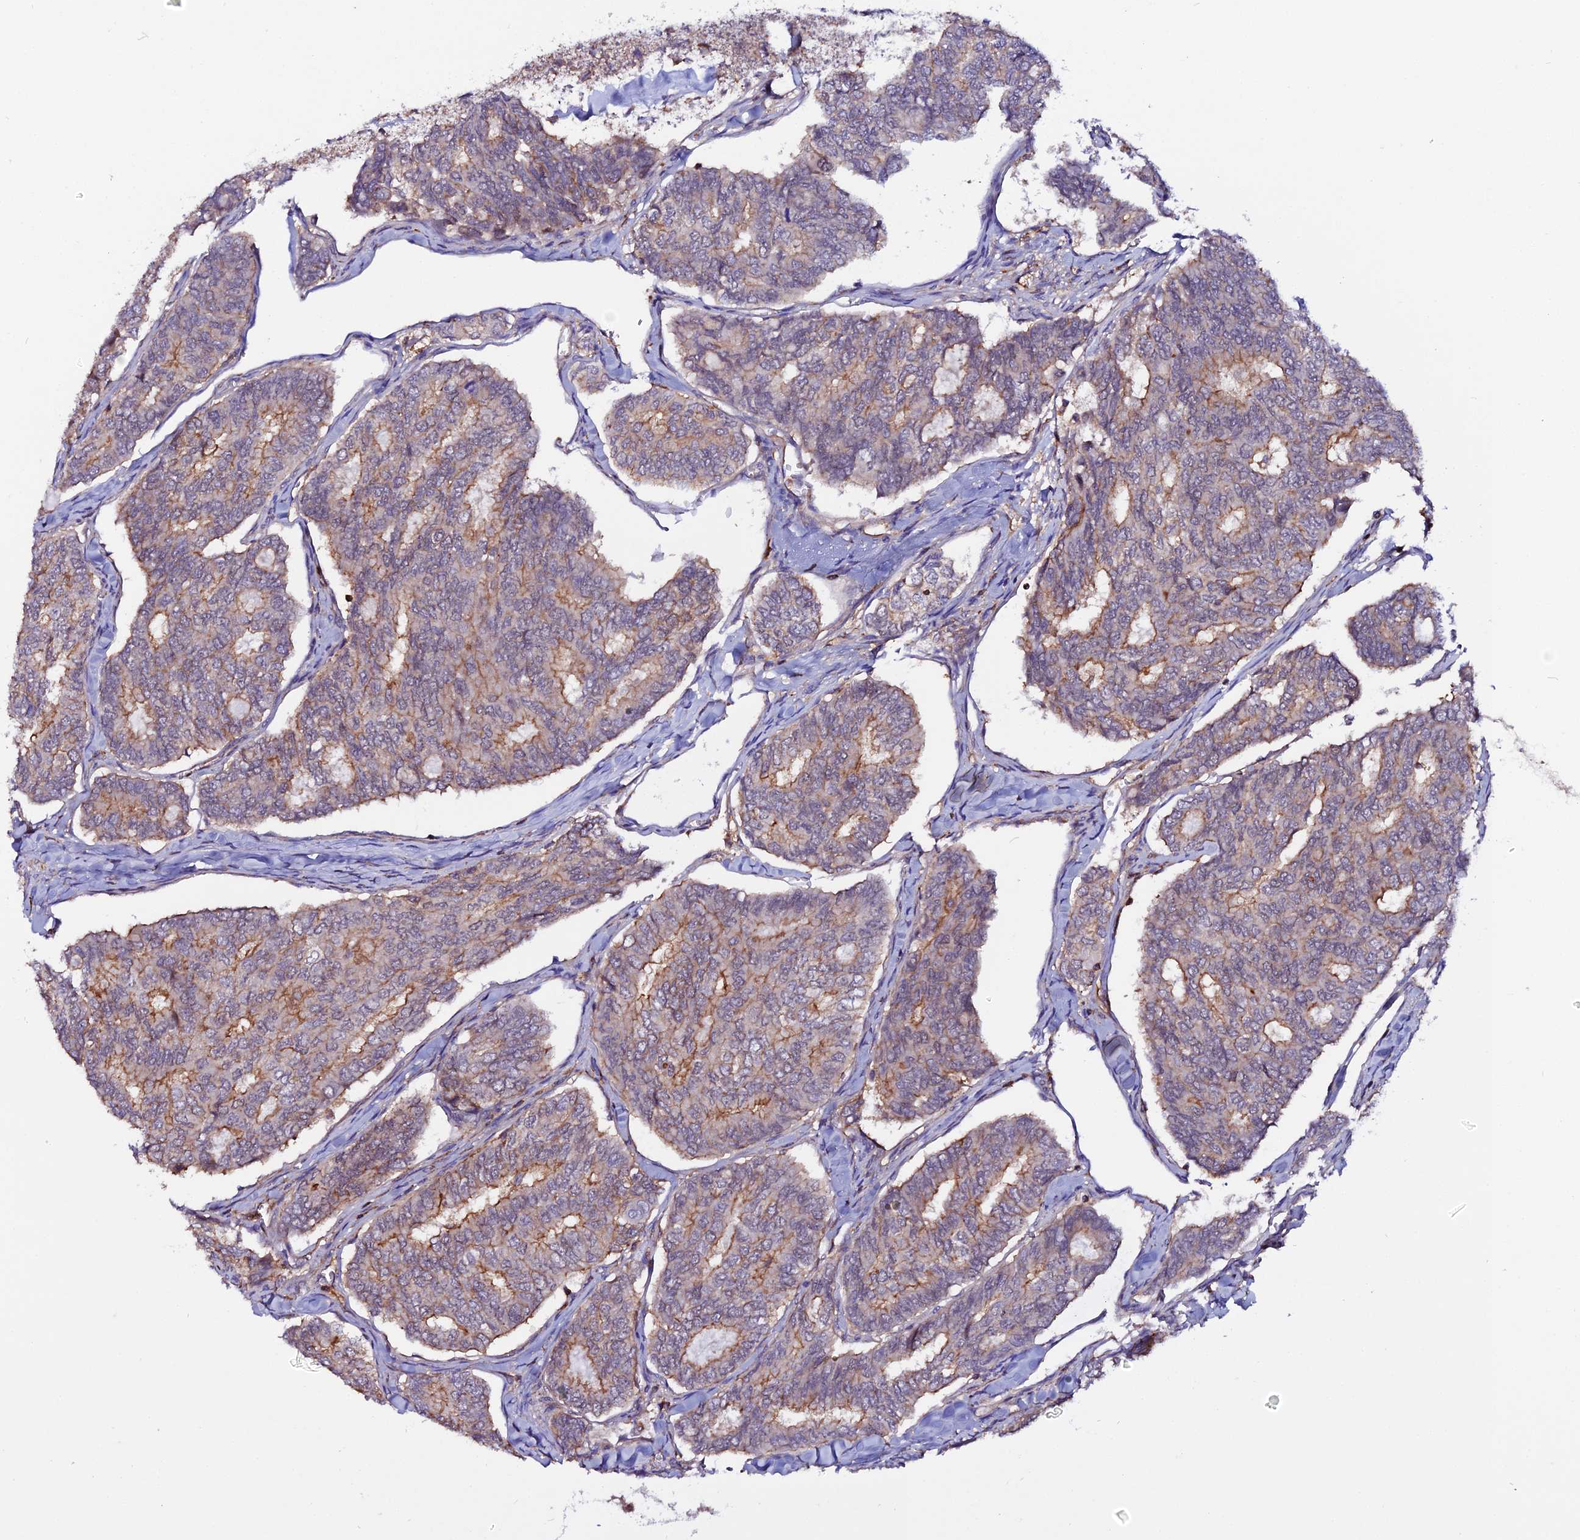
{"staining": {"intensity": "moderate", "quantity": "25%-75%", "location": "cytoplasmic/membranous"}, "tissue": "thyroid cancer", "cell_type": "Tumor cells", "image_type": "cancer", "snomed": [{"axis": "morphology", "description": "Papillary adenocarcinoma, NOS"}, {"axis": "topography", "description": "Thyroid gland"}], "caption": "Tumor cells exhibit medium levels of moderate cytoplasmic/membranous positivity in about 25%-75% of cells in human thyroid cancer.", "gene": "USP17L15", "patient": {"sex": "female", "age": 35}}